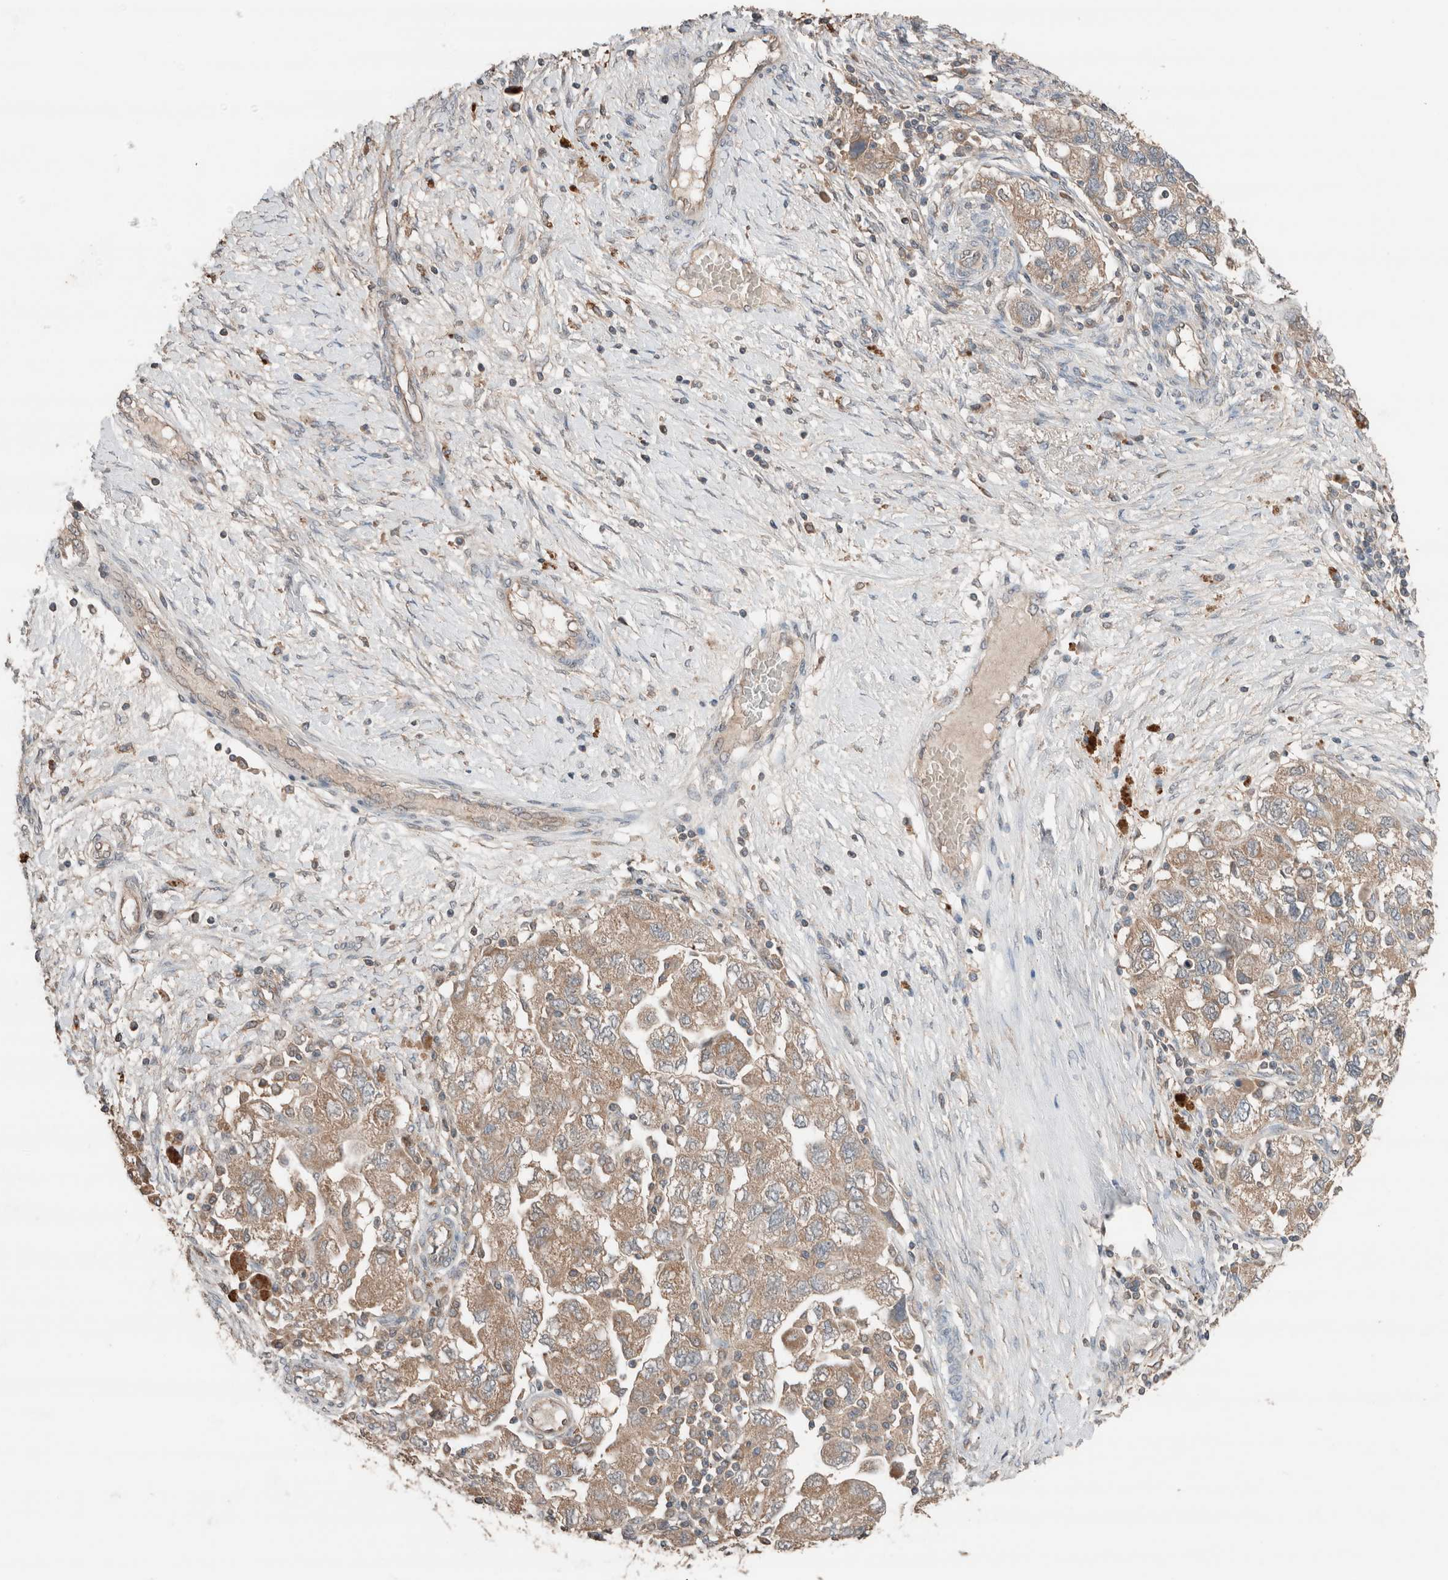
{"staining": {"intensity": "weak", "quantity": ">75%", "location": "cytoplasmic/membranous"}, "tissue": "ovarian cancer", "cell_type": "Tumor cells", "image_type": "cancer", "snomed": [{"axis": "morphology", "description": "Carcinoma, NOS"}, {"axis": "morphology", "description": "Cystadenocarcinoma, serous, NOS"}, {"axis": "topography", "description": "Ovary"}], "caption": "The photomicrograph demonstrates a brown stain indicating the presence of a protein in the cytoplasmic/membranous of tumor cells in ovarian serous cystadenocarcinoma.", "gene": "ERAP2", "patient": {"sex": "female", "age": 69}}